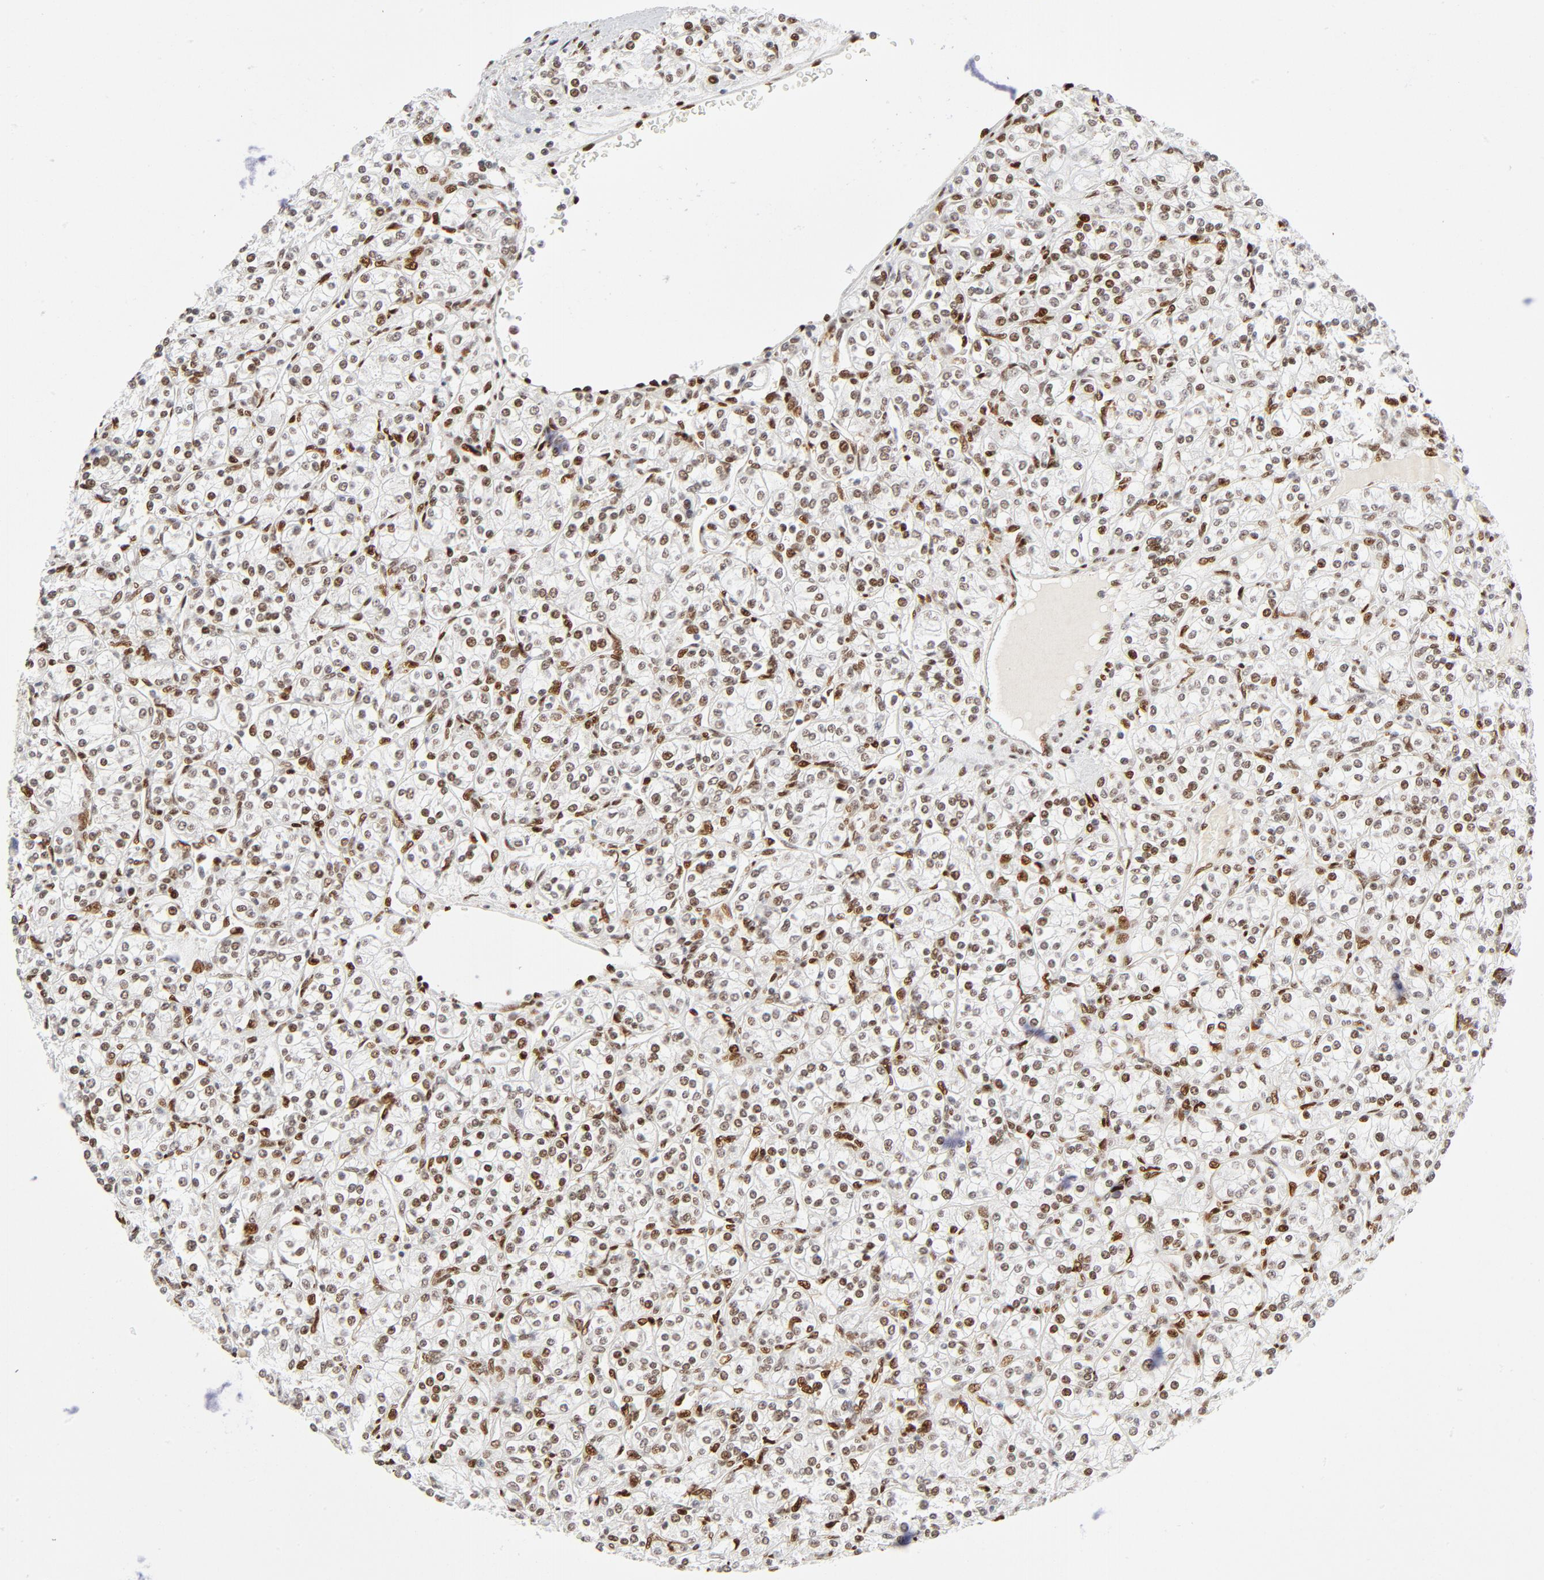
{"staining": {"intensity": "moderate", "quantity": "25%-75%", "location": "nuclear"}, "tissue": "renal cancer", "cell_type": "Tumor cells", "image_type": "cancer", "snomed": [{"axis": "morphology", "description": "Adenocarcinoma, NOS"}, {"axis": "topography", "description": "Kidney"}], "caption": "Immunohistochemistry (DAB) staining of renal cancer displays moderate nuclear protein staining in approximately 25%-75% of tumor cells. (Stains: DAB in brown, nuclei in blue, Microscopy: brightfield microscopy at high magnification).", "gene": "MEF2A", "patient": {"sex": "male", "age": 77}}